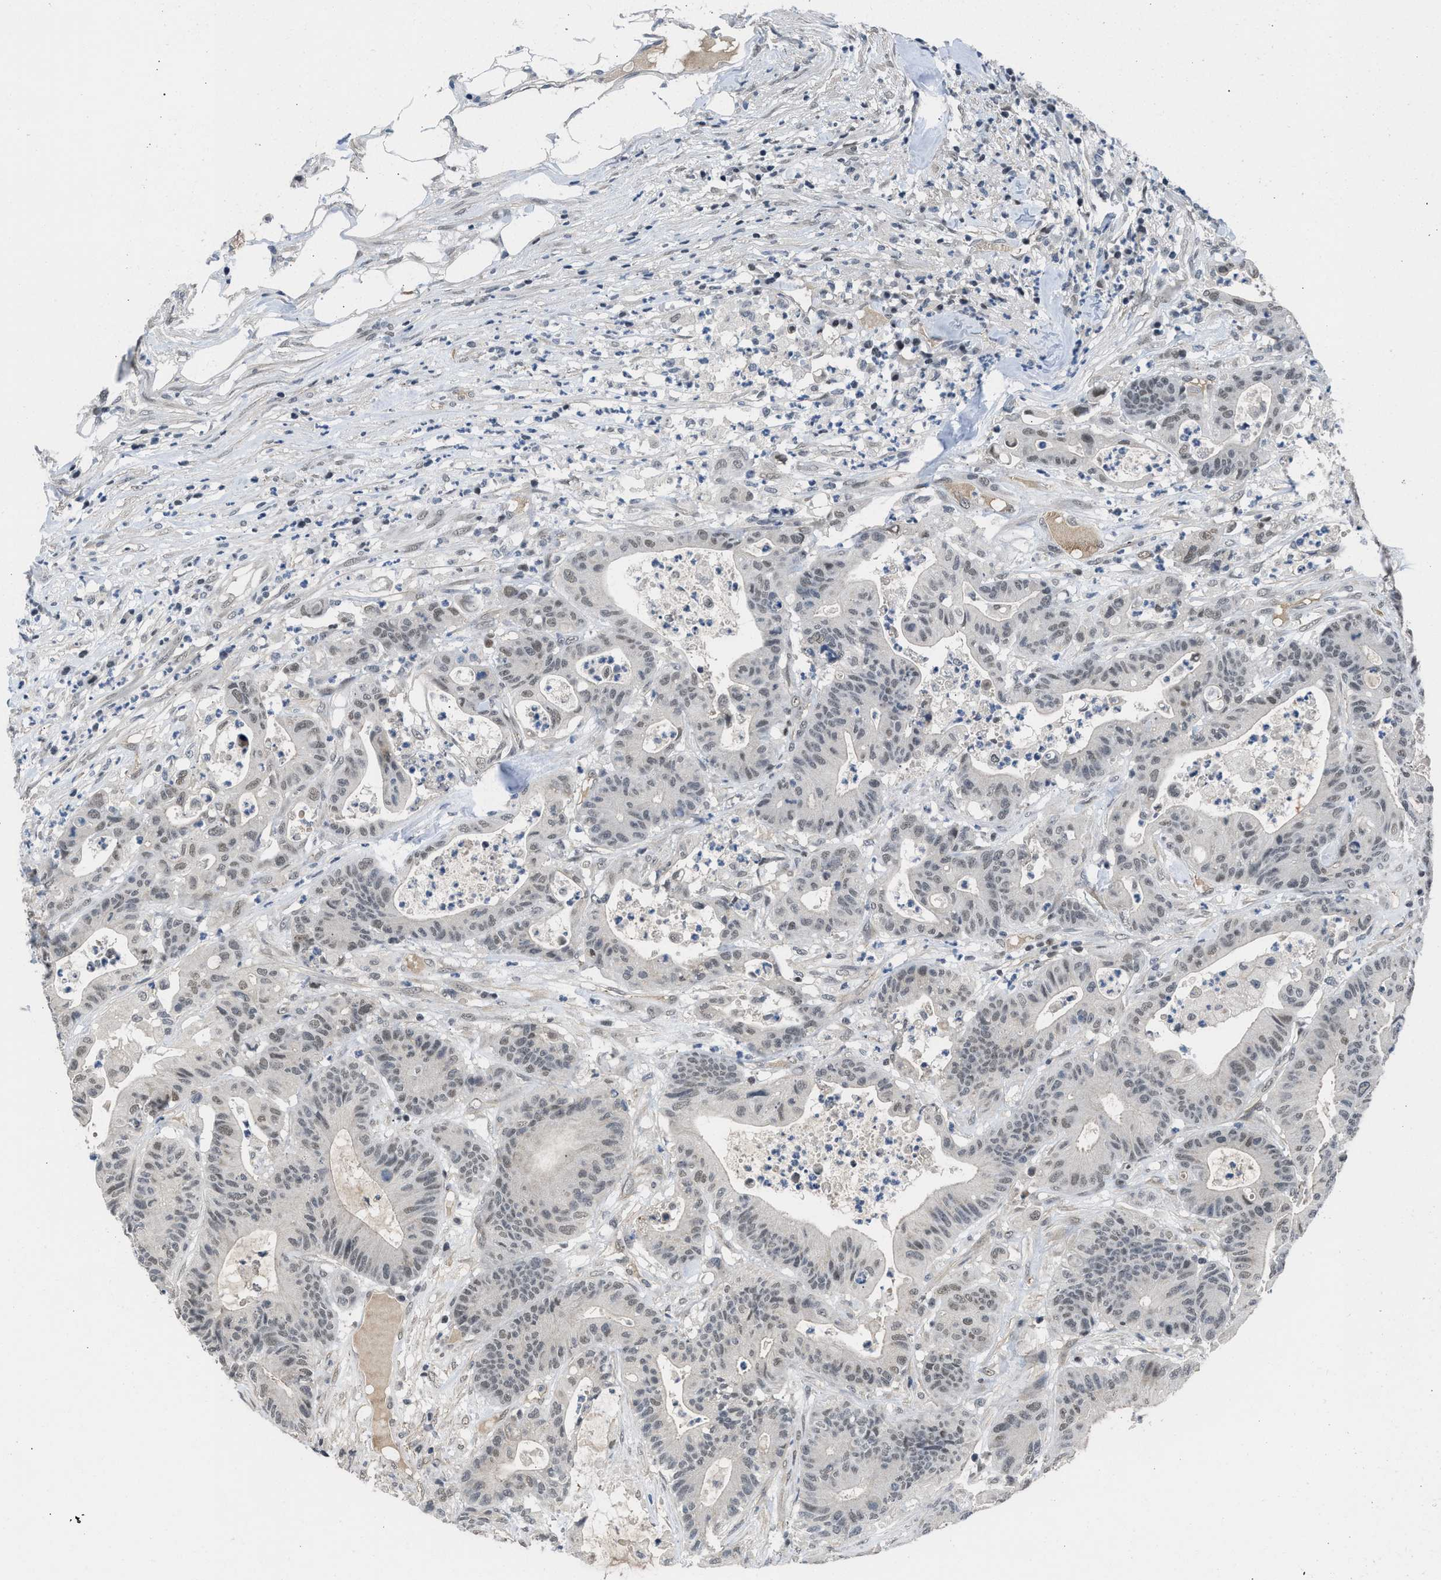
{"staining": {"intensity": "weak", "quantity": "25%-75%", "location": "nuclear"}, "tissue": "colorectal cancer", "cell_type": "Tumor cells", "image_type": "cancer", "snomed": [{"axis": "morphology", "description": "Adenocarcinoma, NOS"}, {"axis": "topography", "description": "Colon"}], "caption": "Brown immunohistochemical staining in adenocarcinoma (colorectal) displays weak nuclear expression in approximately 25%-75% of tumor cells.", "gene": "TERF2IP", "patient": {"sex": "female", "age": 84}}